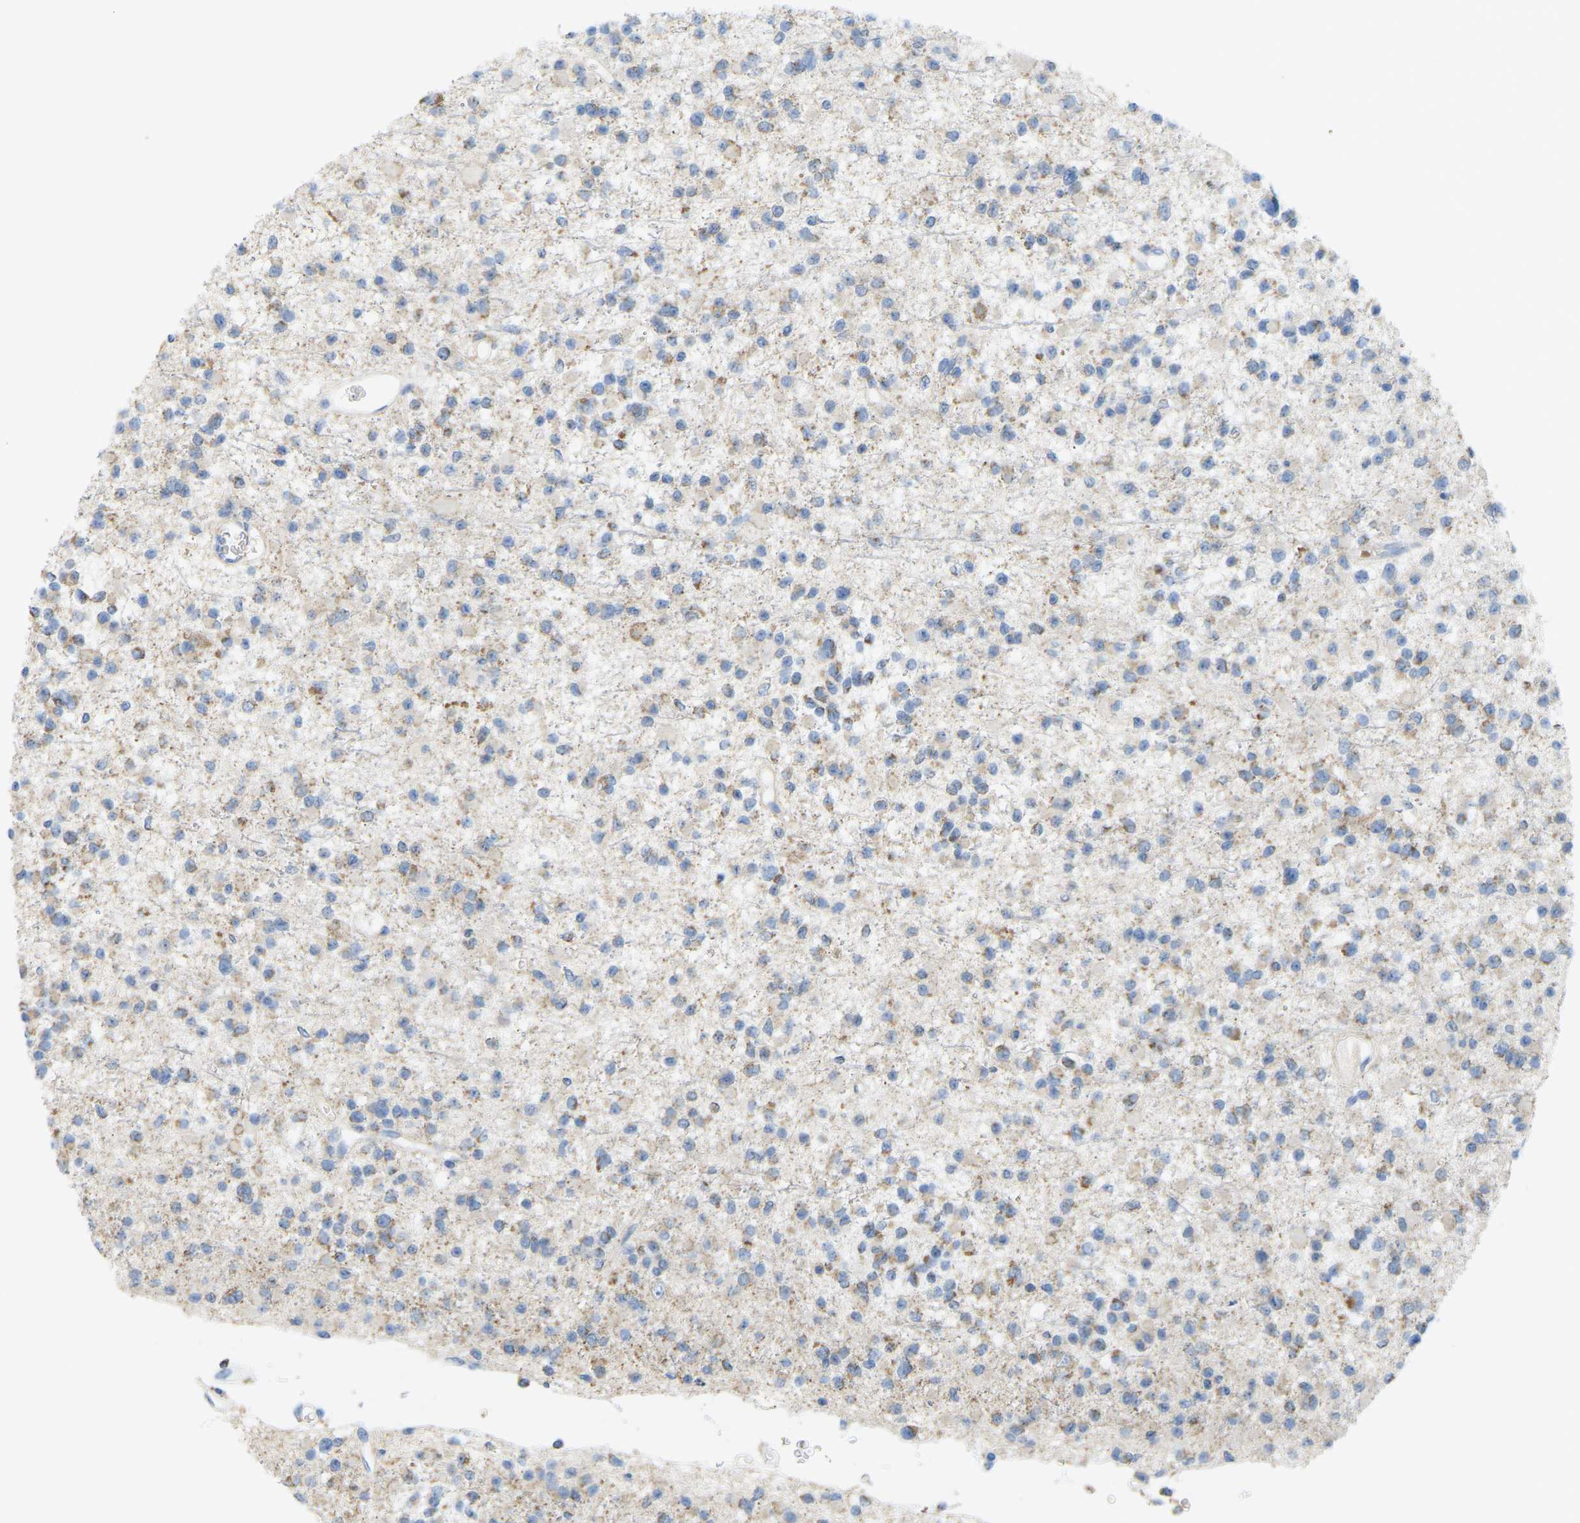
{"staining": {"intensity": "moderate", "quantity": "<25%", "location": "cytoplasmic/membranous"}, "tissue": "glioma", "cell_type": "Tumor cells", "image_type": "cancer", "snomed": [{"axis": "morphology", "description": "Glioma, malignant, Low grade"}, {"axis": "topography", "description": "Brain"}], "caption": "High-magnification brightfield microscopy of glioma stained with DAB (3,3'-diaminobenzidine) (brown) and counterstained with hematoxylin (blue). tumor cells exhibit moderate cytoplasmic/membranous positivity is seen in approximately<25% of cells.", "gene": "SERPINB5", "patient": {"sex": "female", "age": 22}}